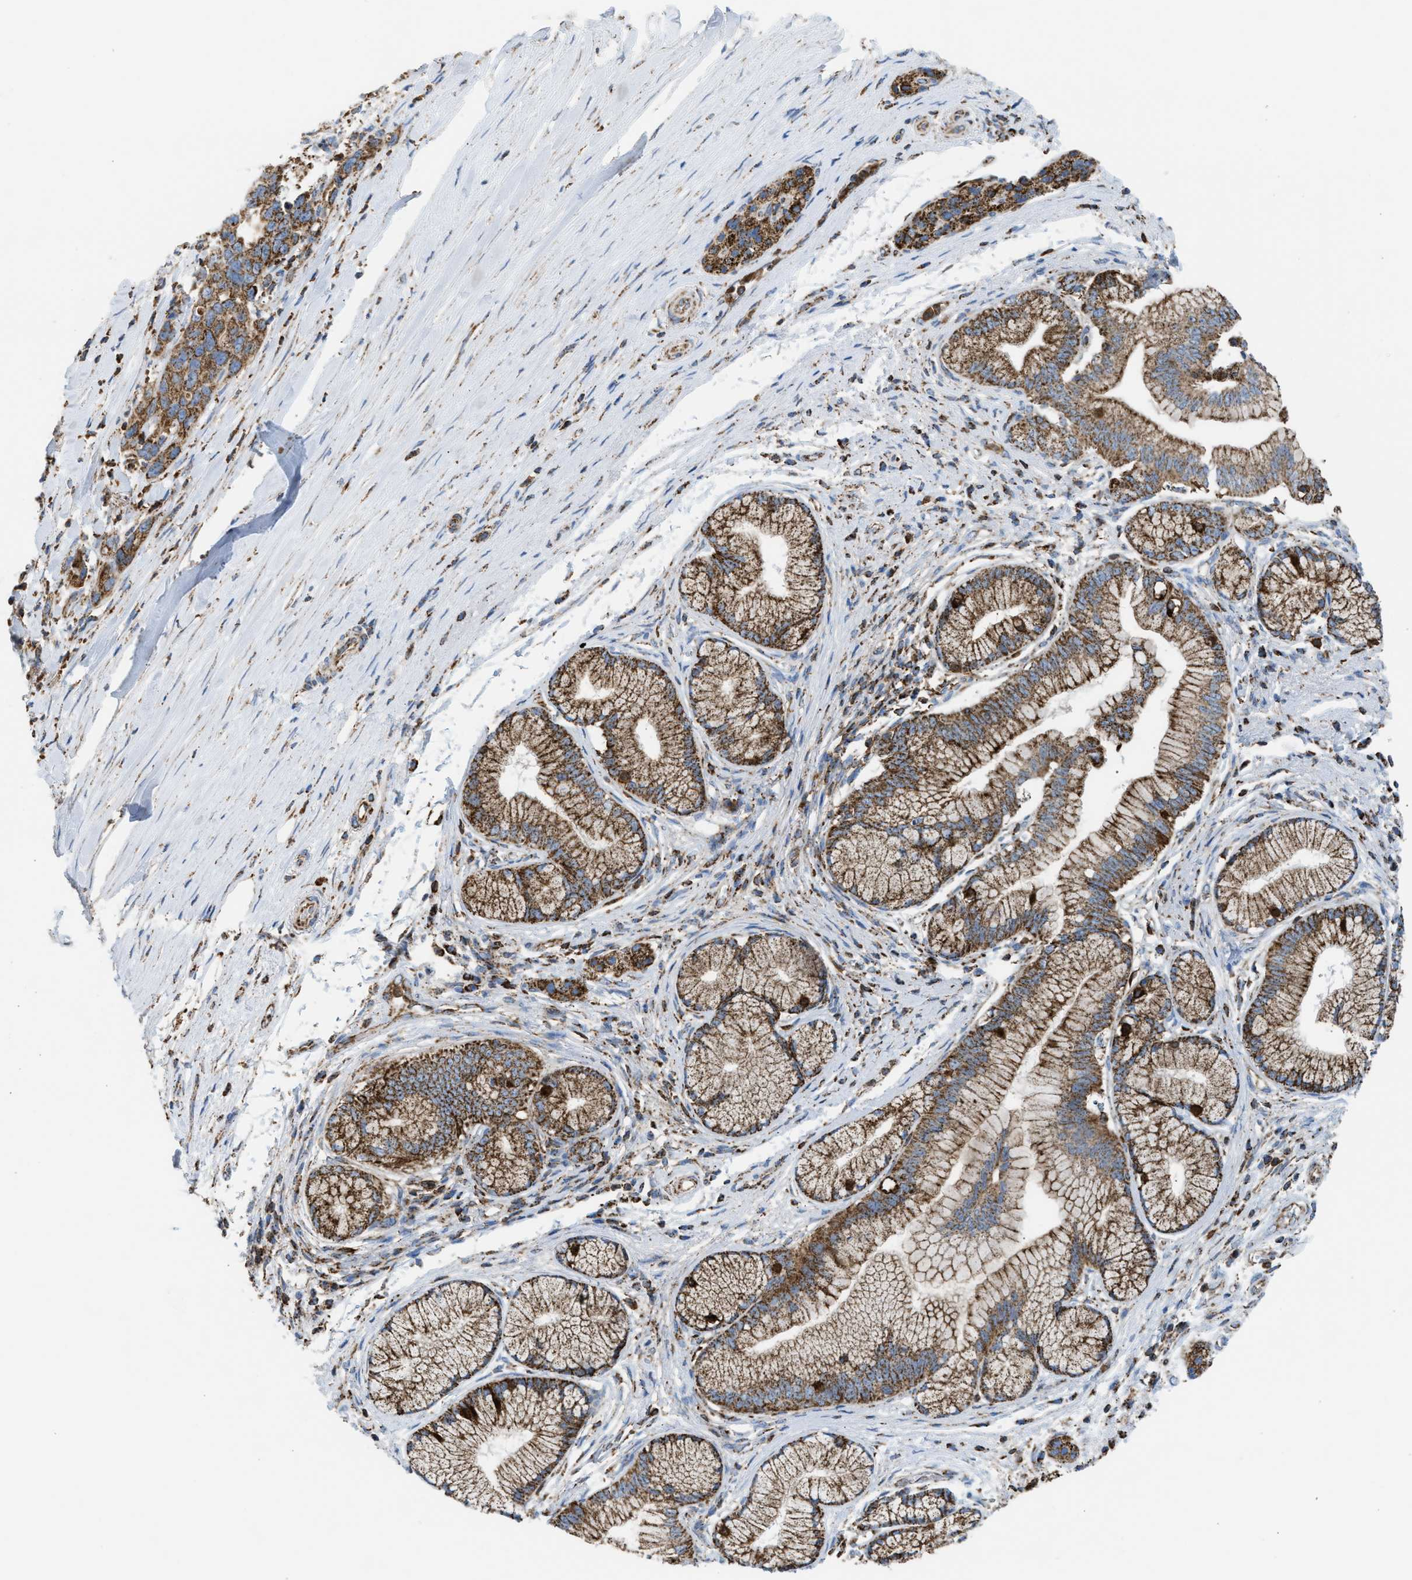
{"staining": {"intensity": "strong", "quantity": ">75%", "location": "cytoplasmic/membranous"}, "tissue": "pancreatic cancer", "cell_type": "Tumor cells", "image_type": "cancer", "snomed": [{"axis": "morphology", "description": "Adenocarcinoma, NOS"}, {"axis": "topography", "description": "Pancreas"}], "caption": "High-power microscopy captured an IHC histopathology image of pancreatic adenocarcinoma, revealing strong cytoplasmic/membranous positivity in about >75% of tumor cells. (Brightfield microscopy of DAB IHC at high magnification).", "gene": "ECHS1", "patient": {"sex": "female", "age": 70}}